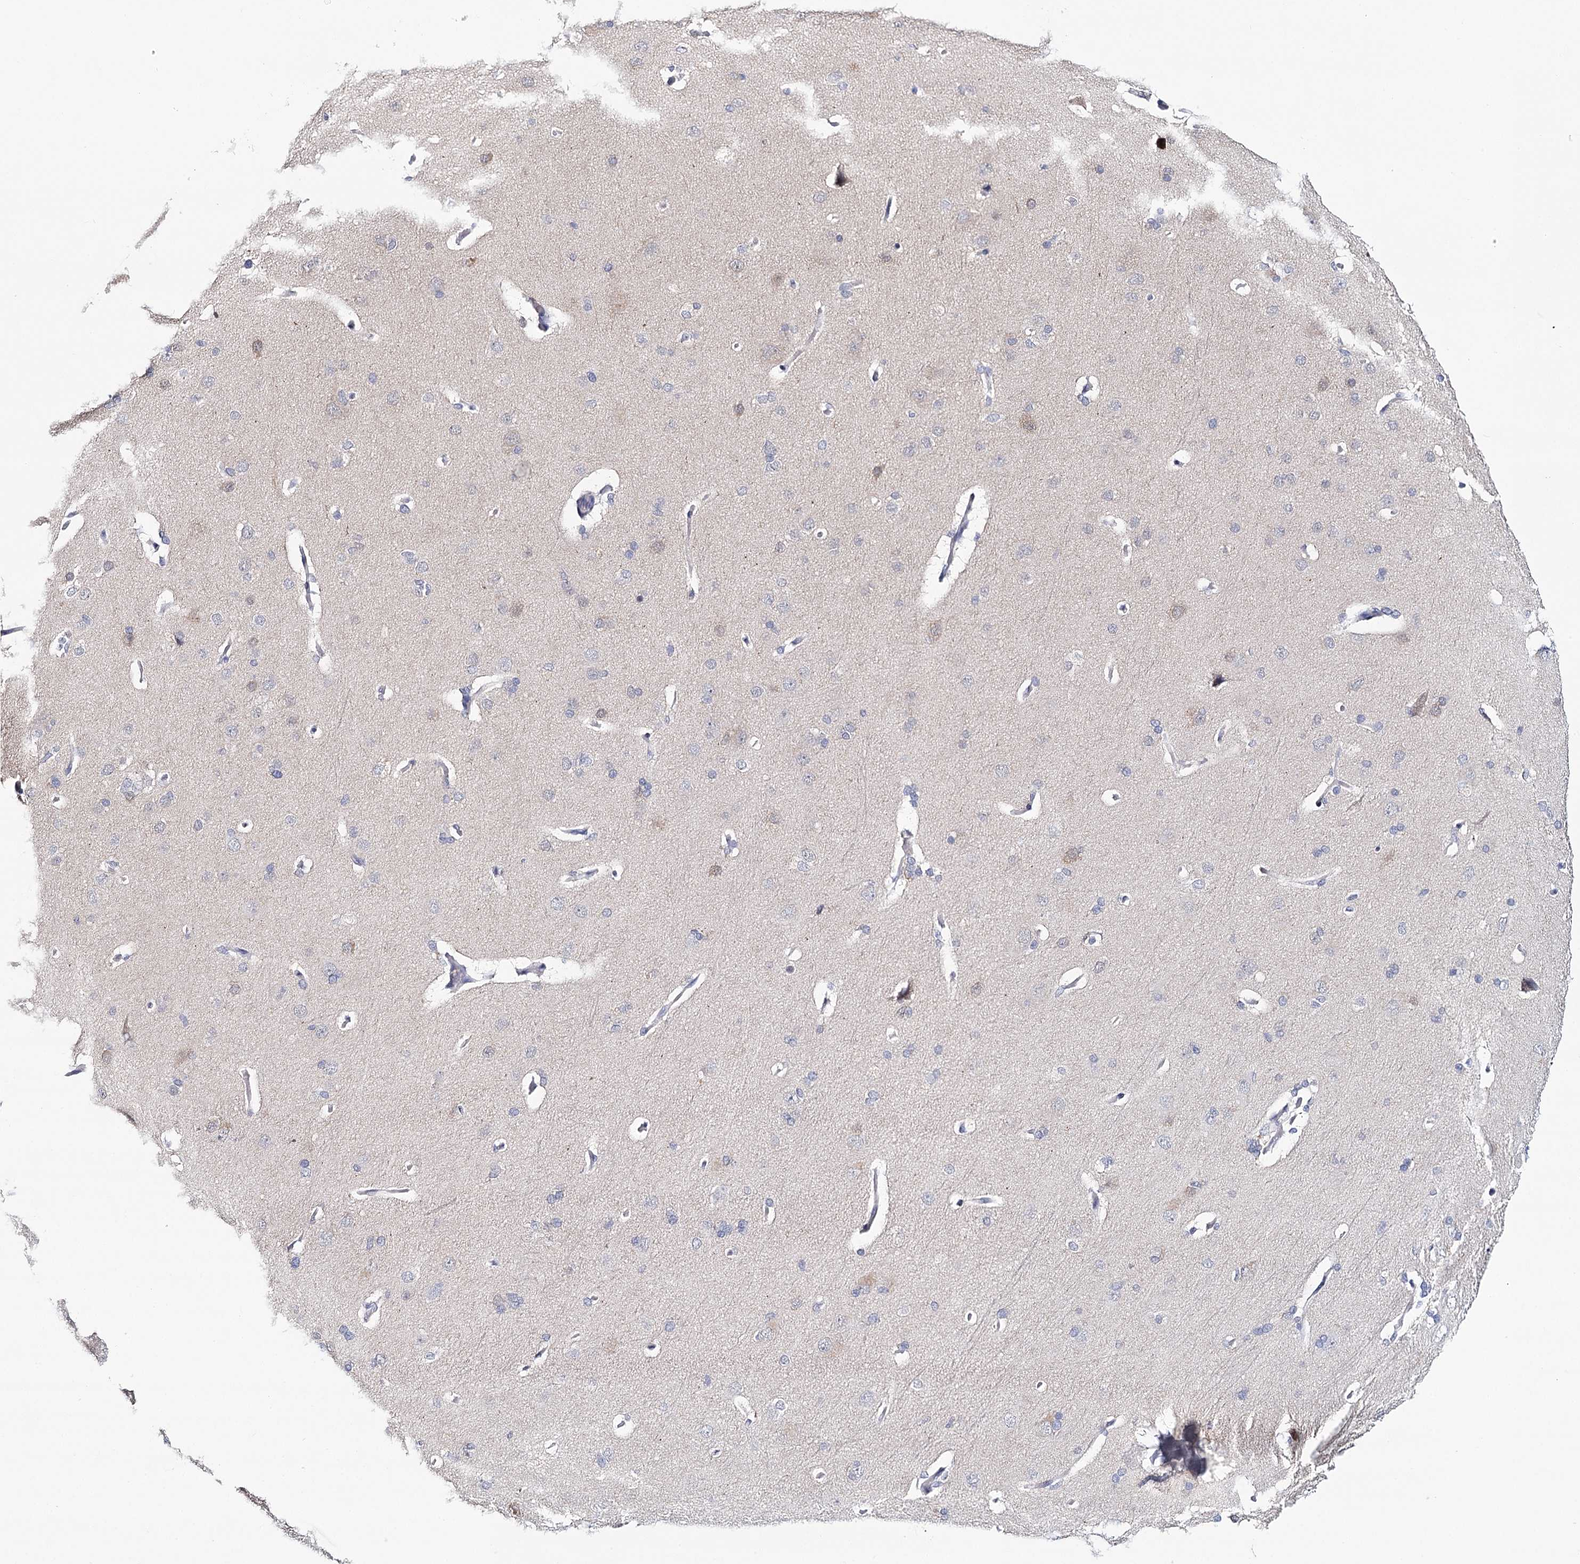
{"staining": {"intensity": "negative", "quantity": "none", "location": "none"}, "tissue": "cerebral cortex", "cell_type": "Endothelial cells", "image_type": "normal", "snomed": [{"axis": "morphology", "description": "Normal tissue, NOS"}, {"axis": "topography", "description": "Cerebral cortex"}], "caption": "Endothelial cells are negative for brown protein staining in unremarkable cerebral cortex. (Stains: DAB (3,3'-diaminobenzidine) immunohistochemistry with hematoxylin counter stain, Microscopy: brightfield microscopy at high magnification).", "gene": "HSPA4L", "patient": {"sex": "male", "age": 62}}